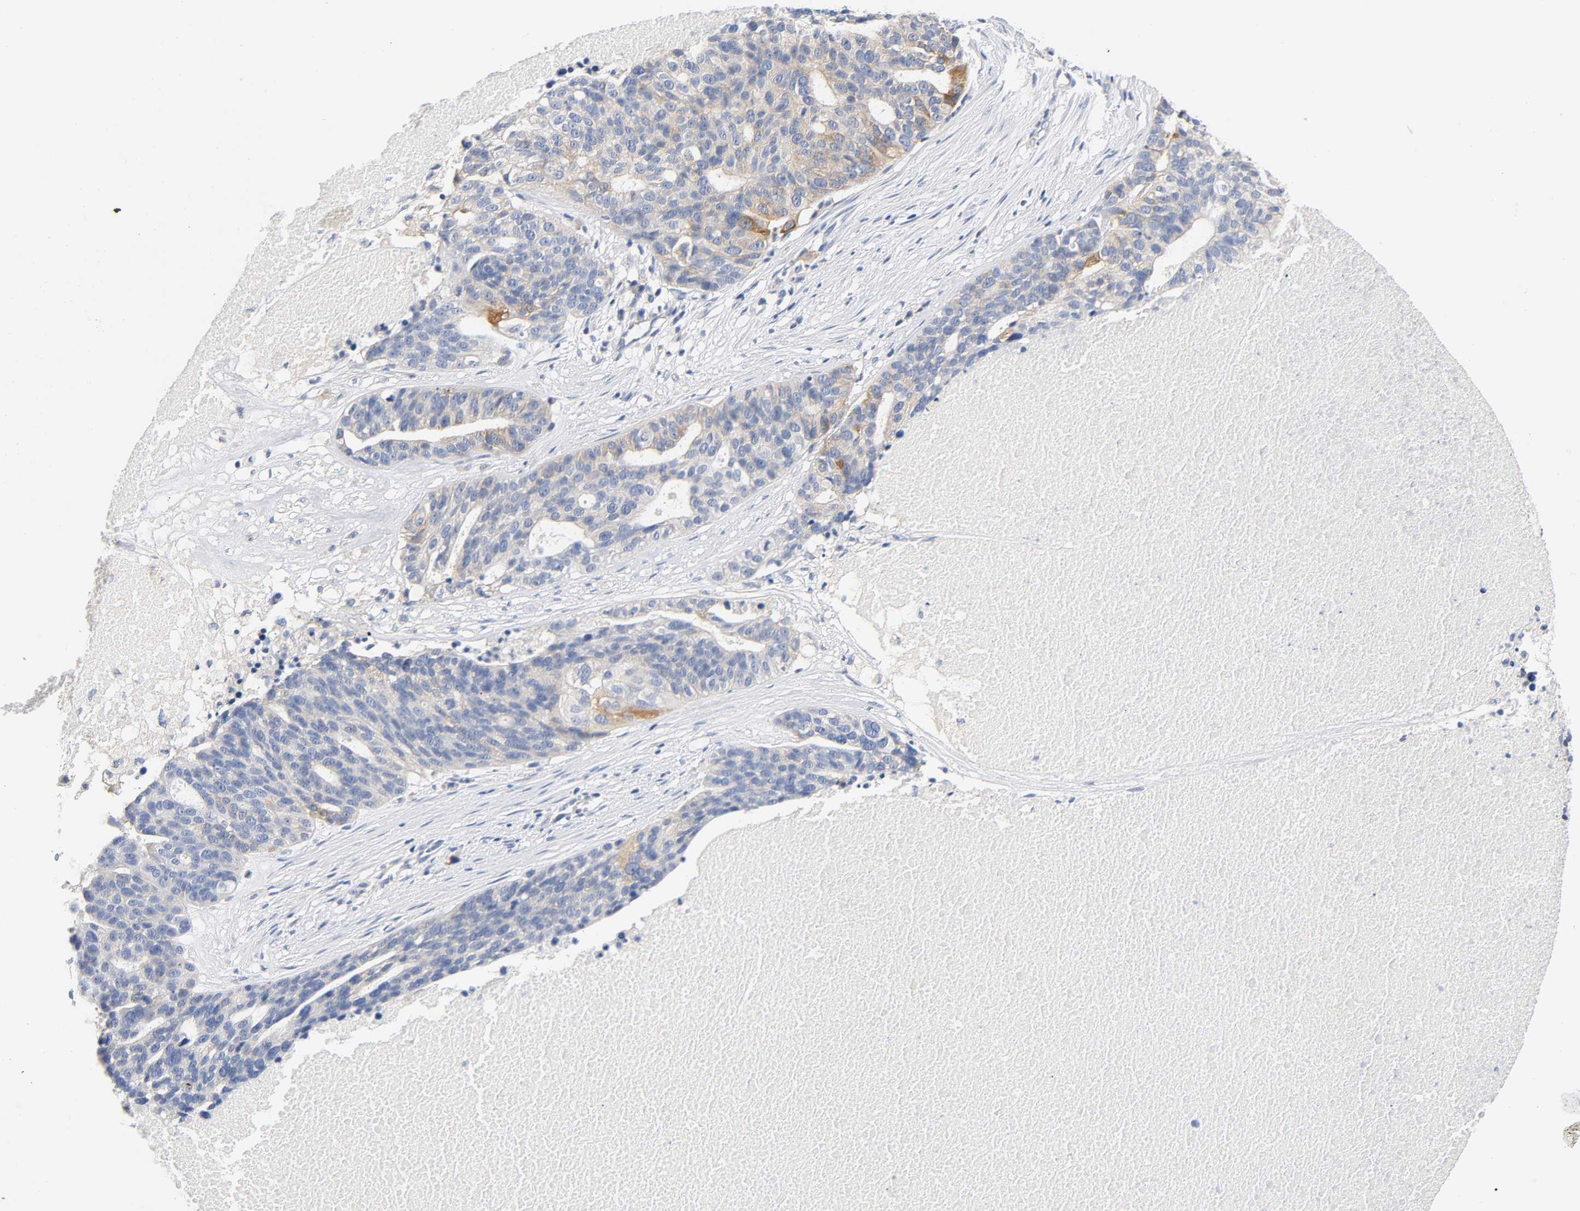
{"staining": {"intensity": "moderate", "quantity": "<25%", "location": "cytoplasmic/membranous"}, "tissue": "ovarian cancer", "cell_type": "Tumor cells", "image_type": "cancer", "snomed": [{"axis": "morphology", "description": "Cystadenocarcinoma, serous, NOS"}, {"axis": "topography", "description": "Ovary"}], "caption": "A brown stain labels moderate cytoplasmic/membranous positivity of a protein in human ovarian cancer (serous cystadenocarcinoma) tumor cells.", "gene": "MALT1", "patient": {"sex": "female", "age": 59}}